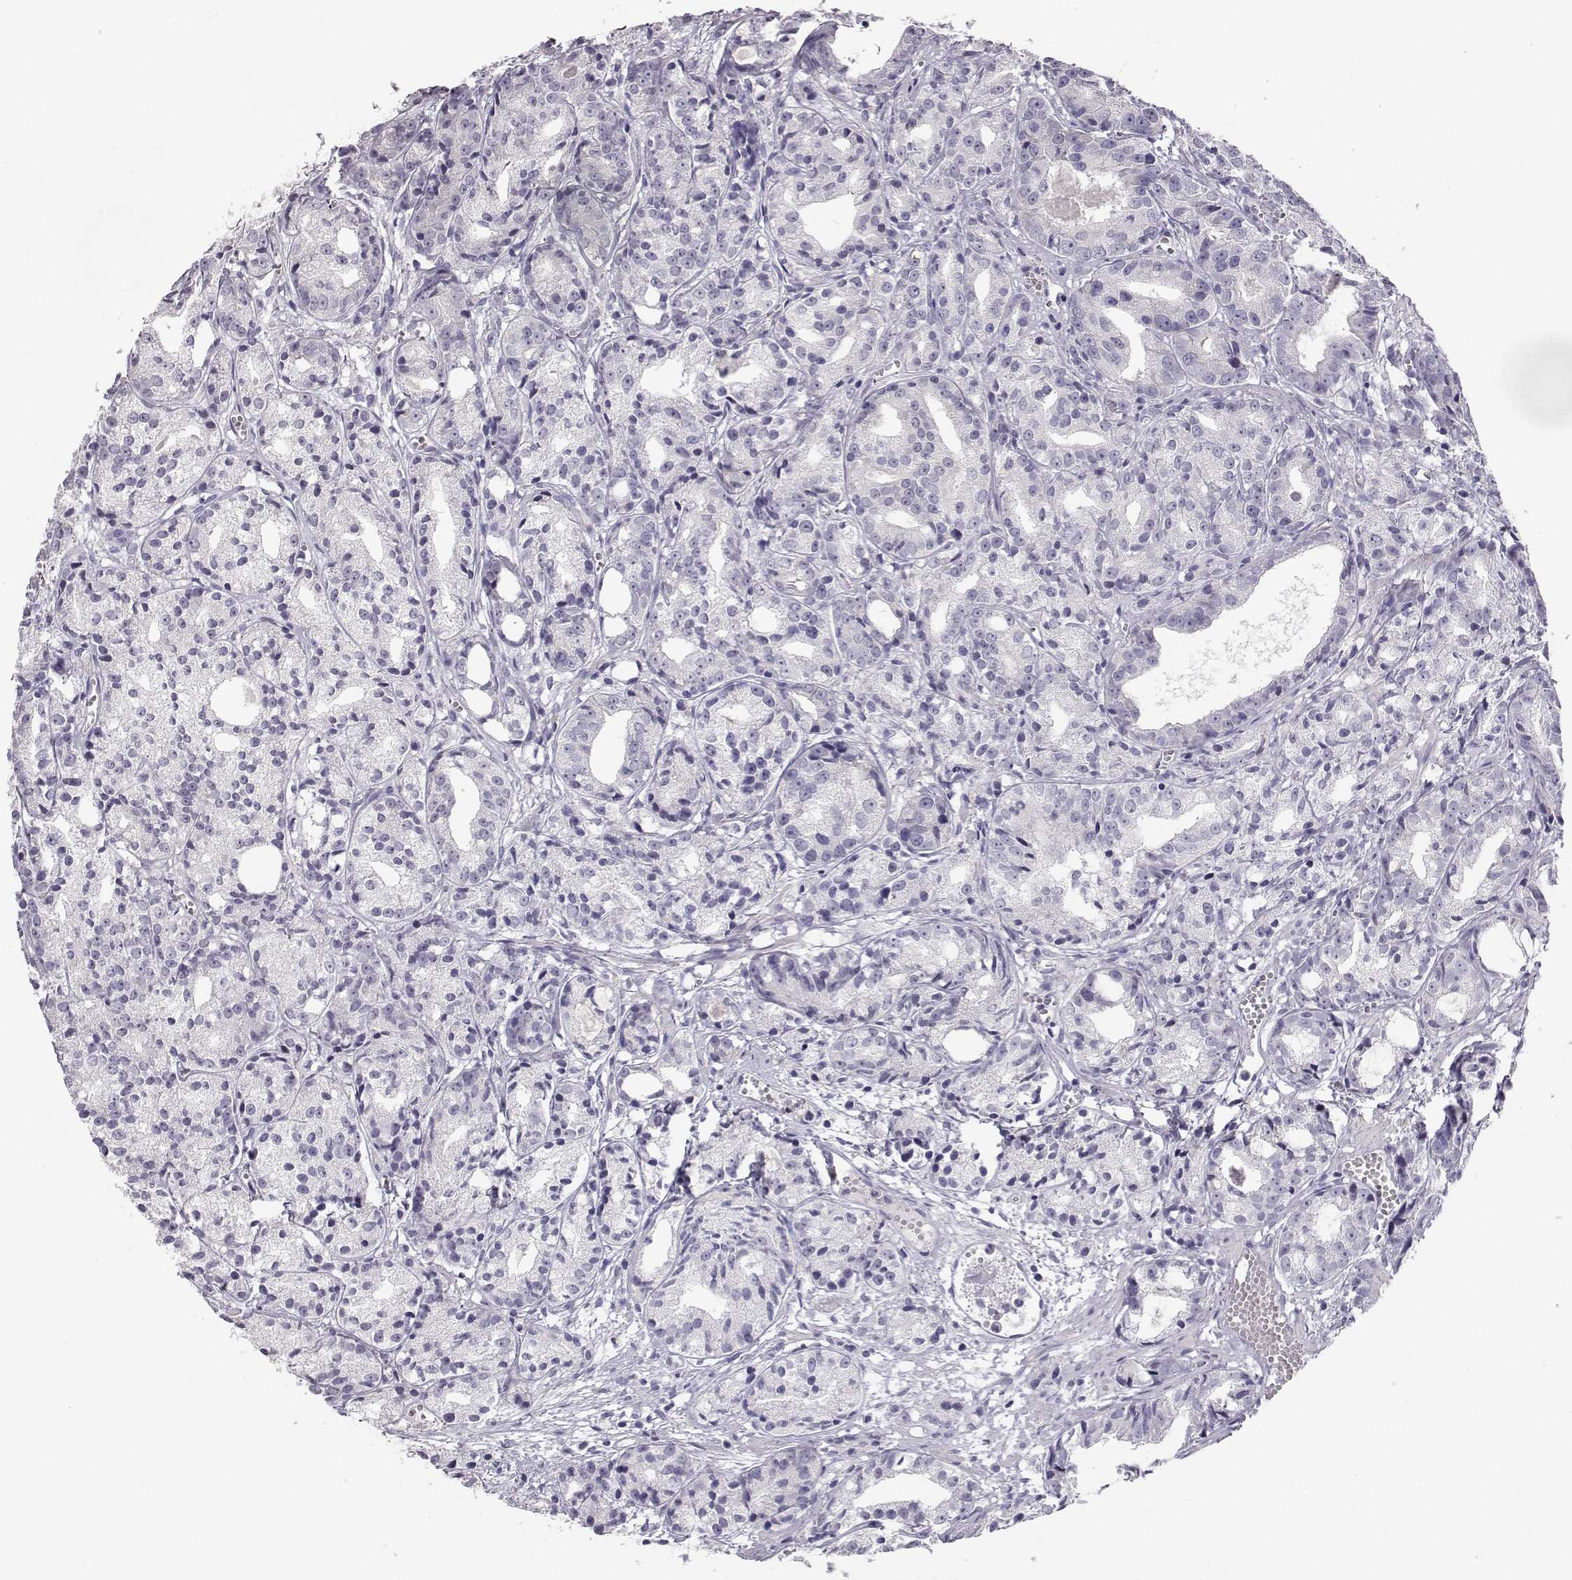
{"staining": {"intensity": "negative", "quantity": "none", "location": "none"}, "tissue": "prostate cancer", "cell_type": "Tumor cells", "image_type": "cancer", "snomed": [{"axis": "morphology", "description": "Adenocarcinoma, Medium grade"}, {"axis": "topography", "description": "Prostate"}], "caption": "A photomicrograph of prostate adenocarcinoma (medium-grade) stained for a protein reveals no brown staining in tumor cells.", "gene": "MYCBPAP", "patient": {"sex": "male", "age": 74}}